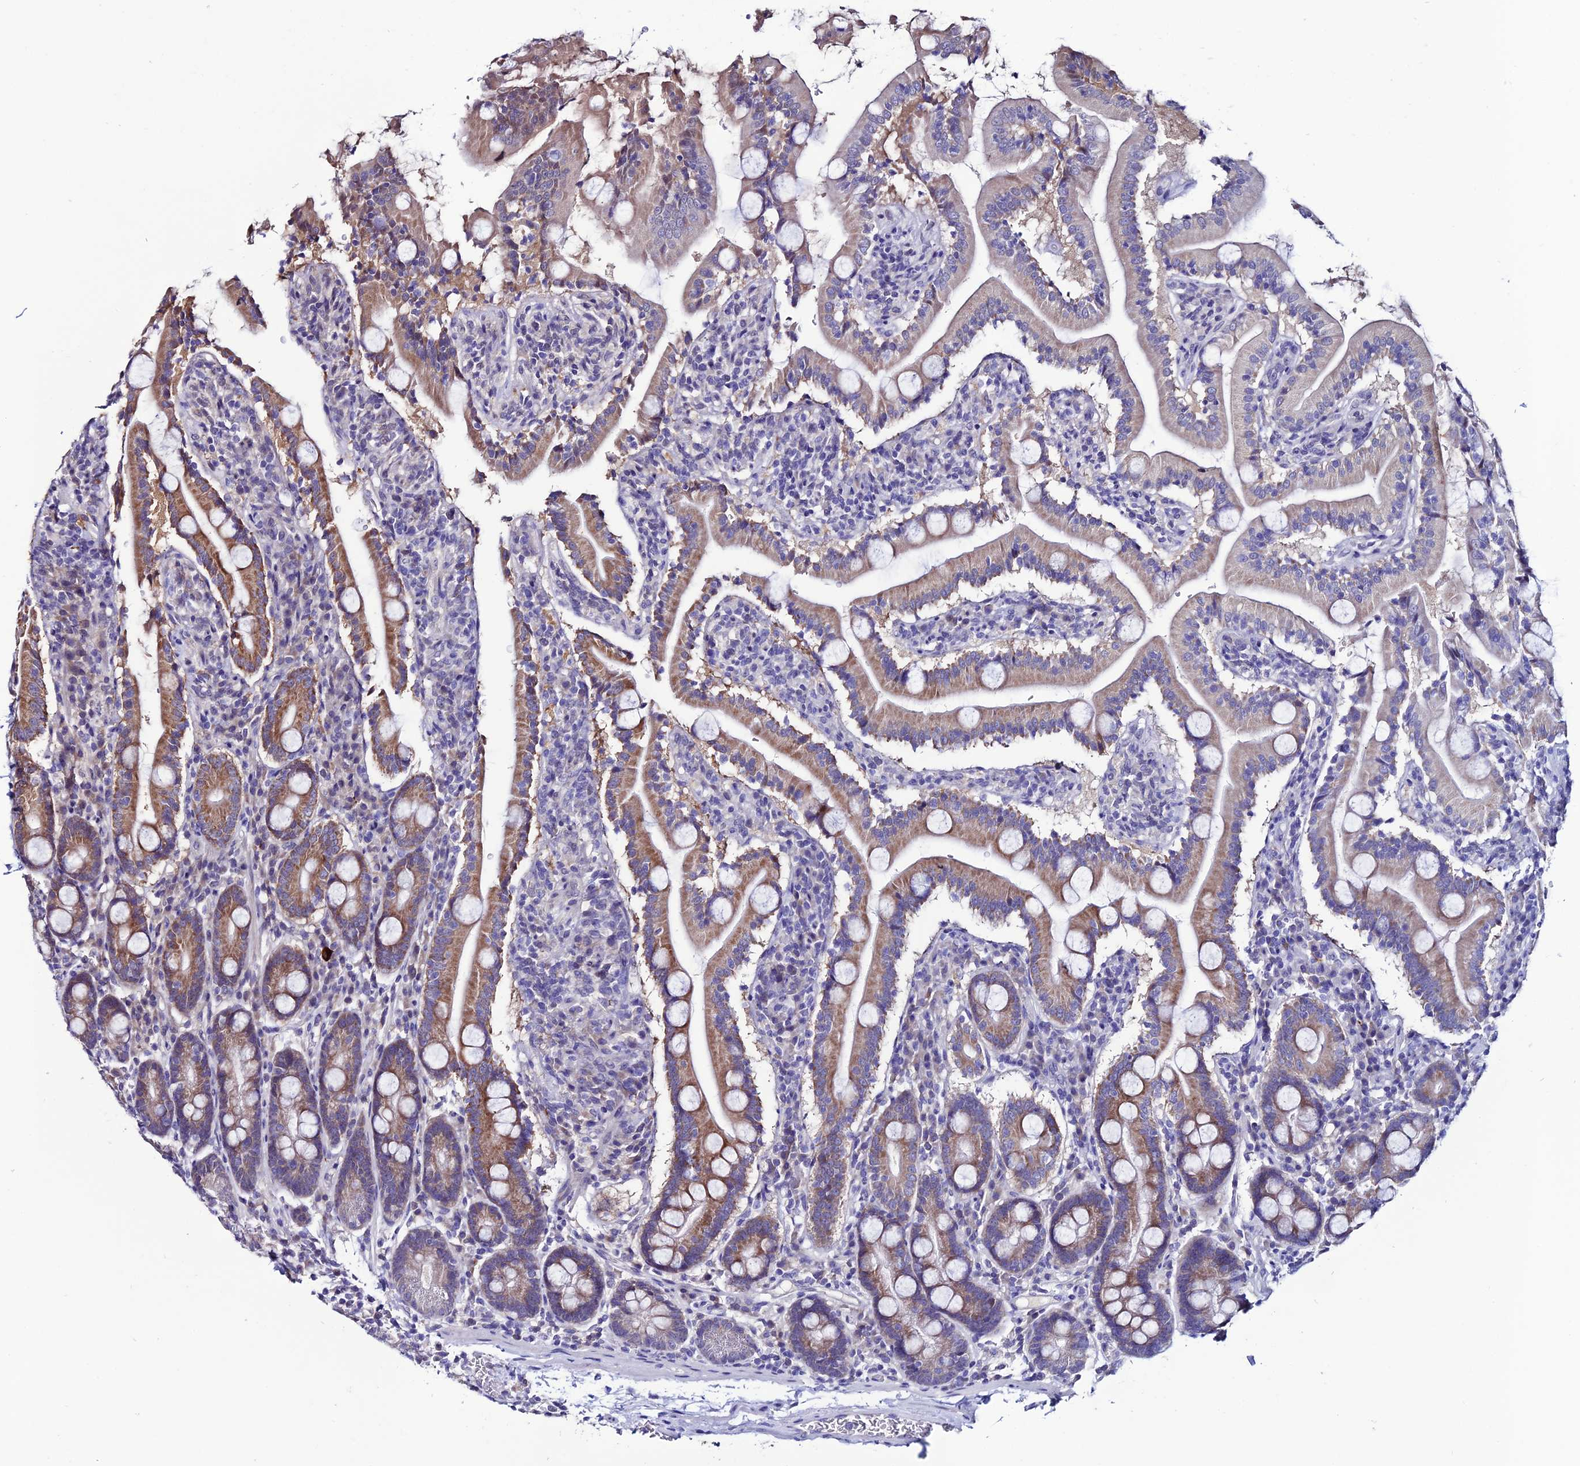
{"staining": {"intensity": "moderate", "quantity": "25%-75%", "location": "cytoplasmic/membranous"}, "tissue": "duodenum", "cell_type": "Glandular cells", "image_type": "normal", "snomed": [{"axis": "morphology", "description": "Normal tissue, NOS"}, {"axis": "topography", "description": "Duodenum"}], "caption": "IHC histopathology image of benign duodenum stained for a protein (brown), which shows medium levels of moderate cytoplasmic/membranous staining in approximately 25%-75% of glandular cells.", "gene": "FZD8", "patient": {"sex": "male", "age": 35}}